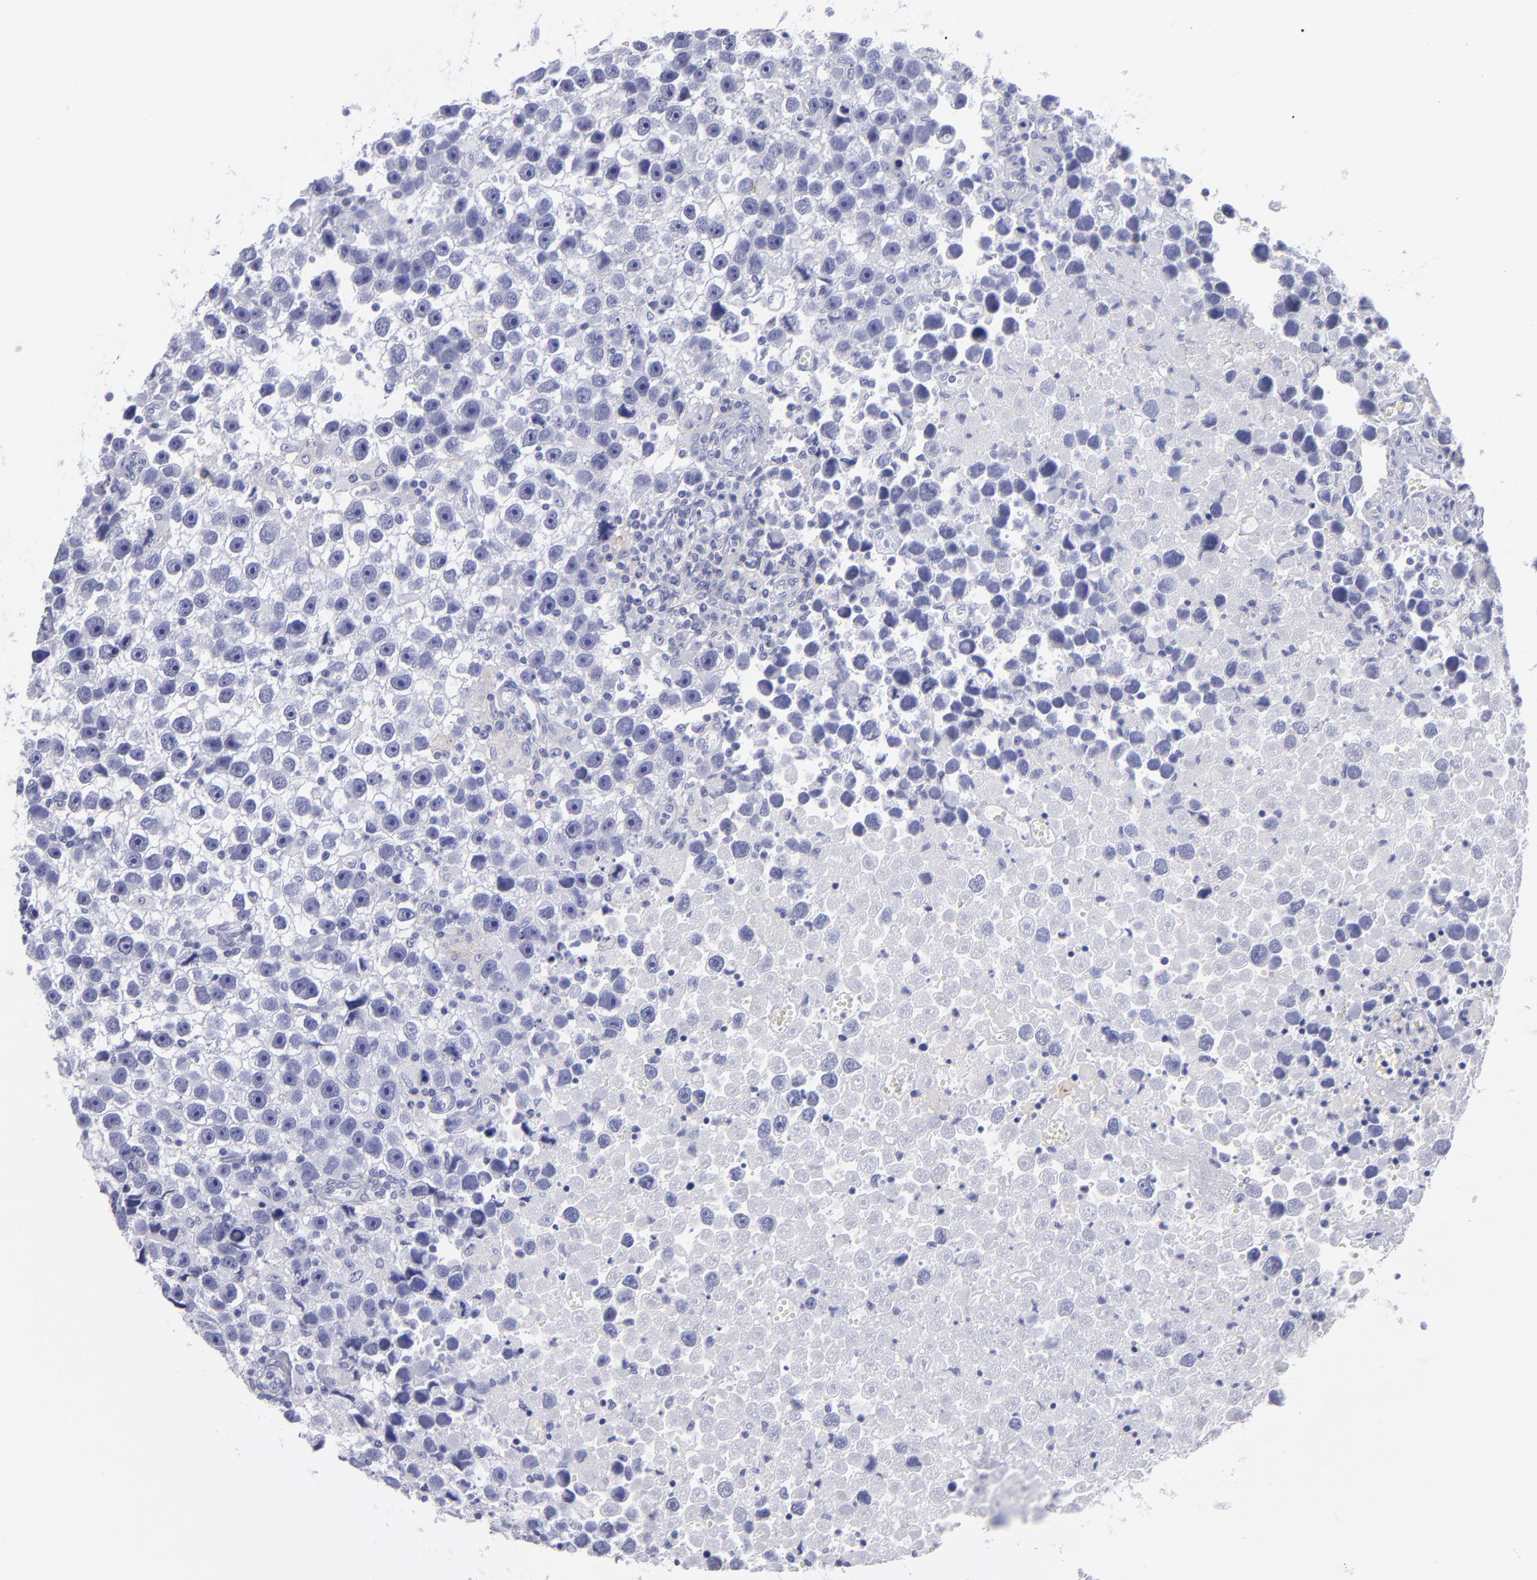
{"staining": {"intensity": "negative", "quantity": "none", "location": "none"}, "tissue": "testis cancer", "cell_type": "Tumor cells", "image_type": "cancer", "snomed": [{"axis": "morphology", "description": "Seminoma, NOS"}, {"axis": "topography", "description": "Testis"}], "caption": "Tumor cells are negative for brown protein staining in seminoma (testis).", "gene": "CD82", "patient": {"sex": "male", "age": 43}}